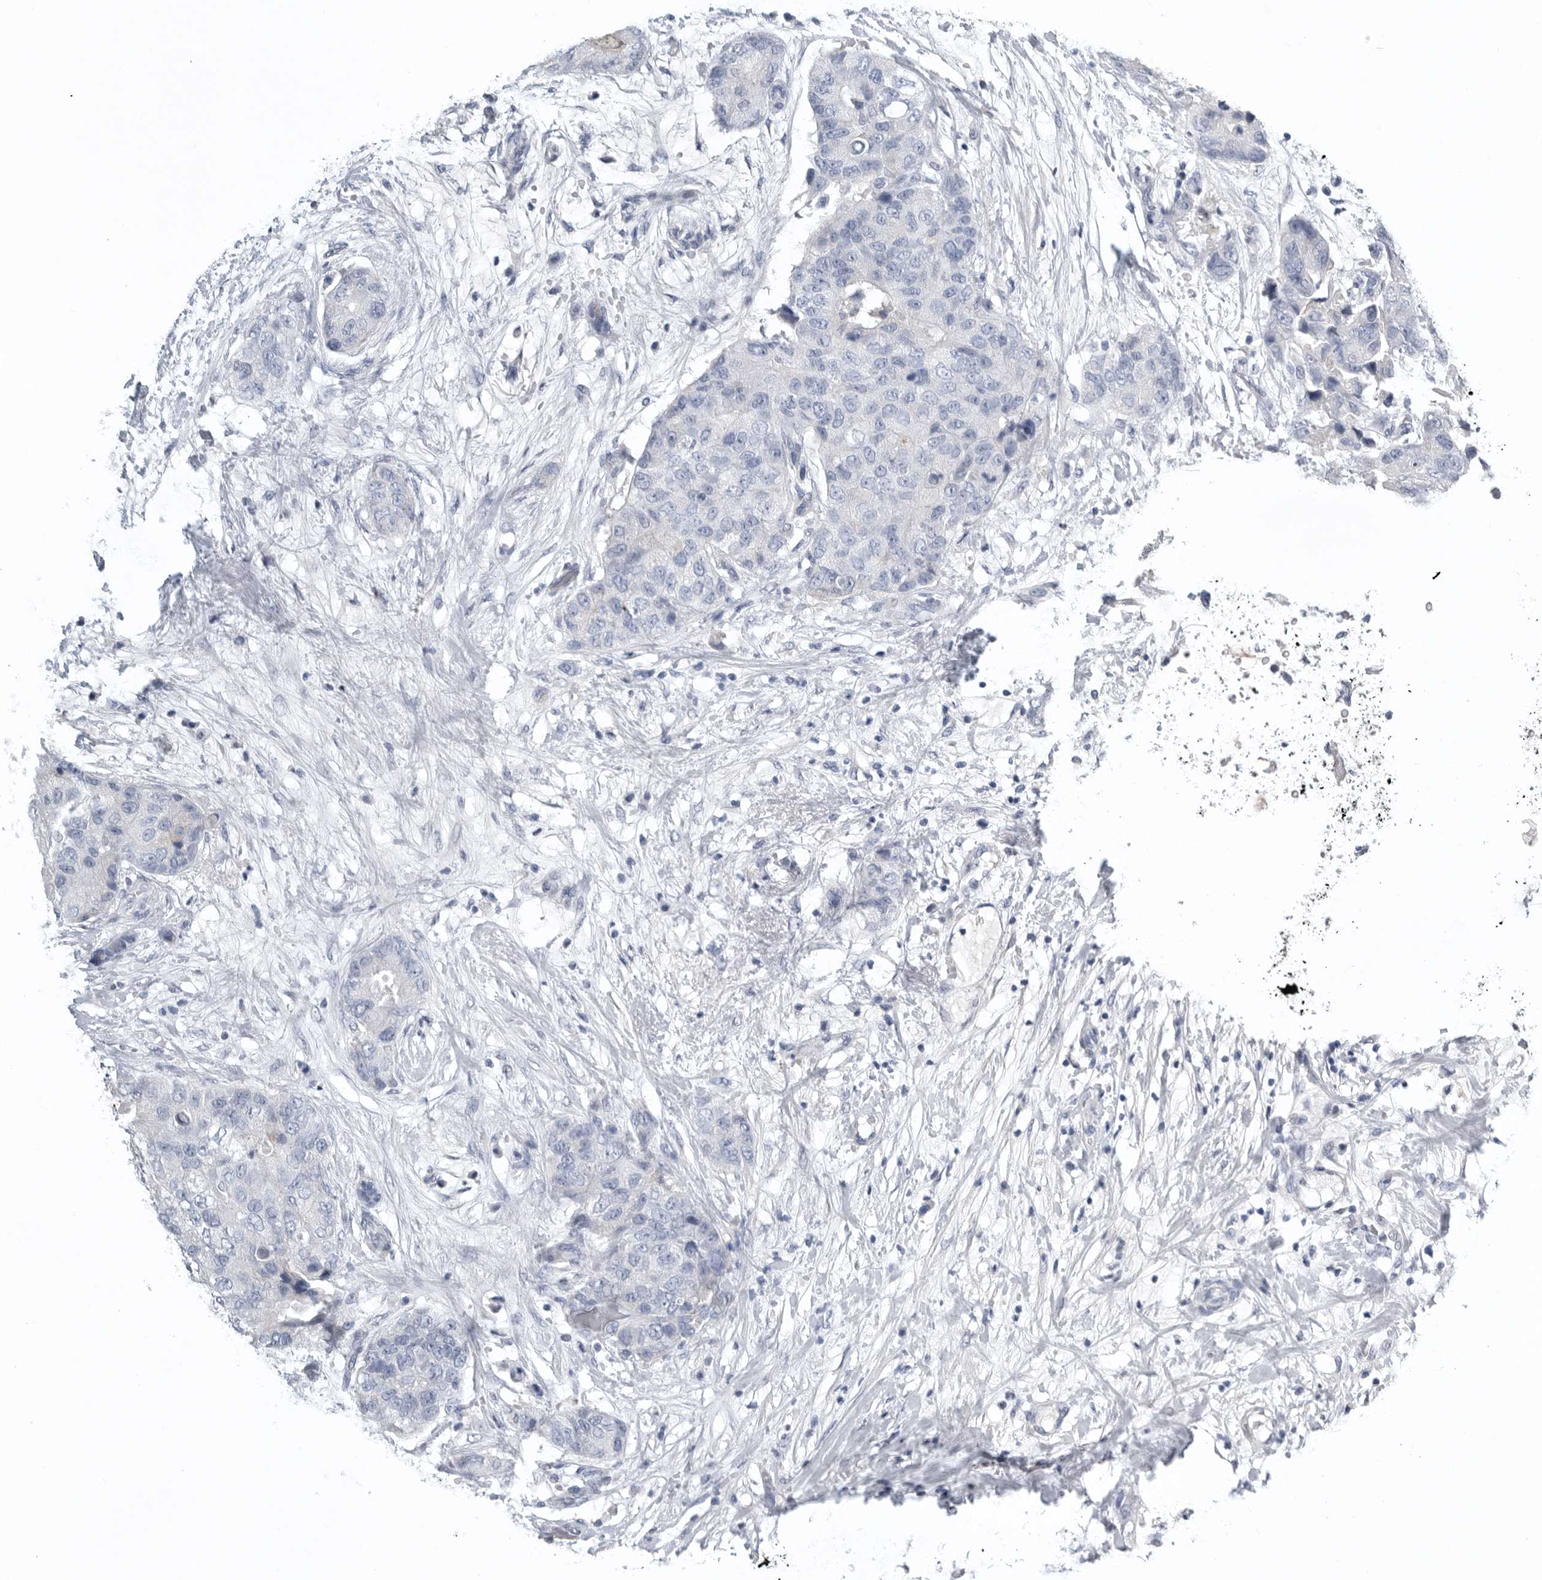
{"staining": {"intensity": "negative", "quantity": "none", "location": "none"}, "tissue": "breast cancer", "cell_type": "Tumor cells", "image_type": "cancer", "snomed": [{"axis": "morphology", "description": "Duct carcinoma"}, {"axis": "topography", "description": "Breast"}], "caption": "Protein analysis of breast cancer (infiltrating ductal carcinoma) displays no significant positivity in tumor cells. Nuclei are stained in blue.", "gene": "TIMP1", "patient": {"sex": "female", "age": 62}}